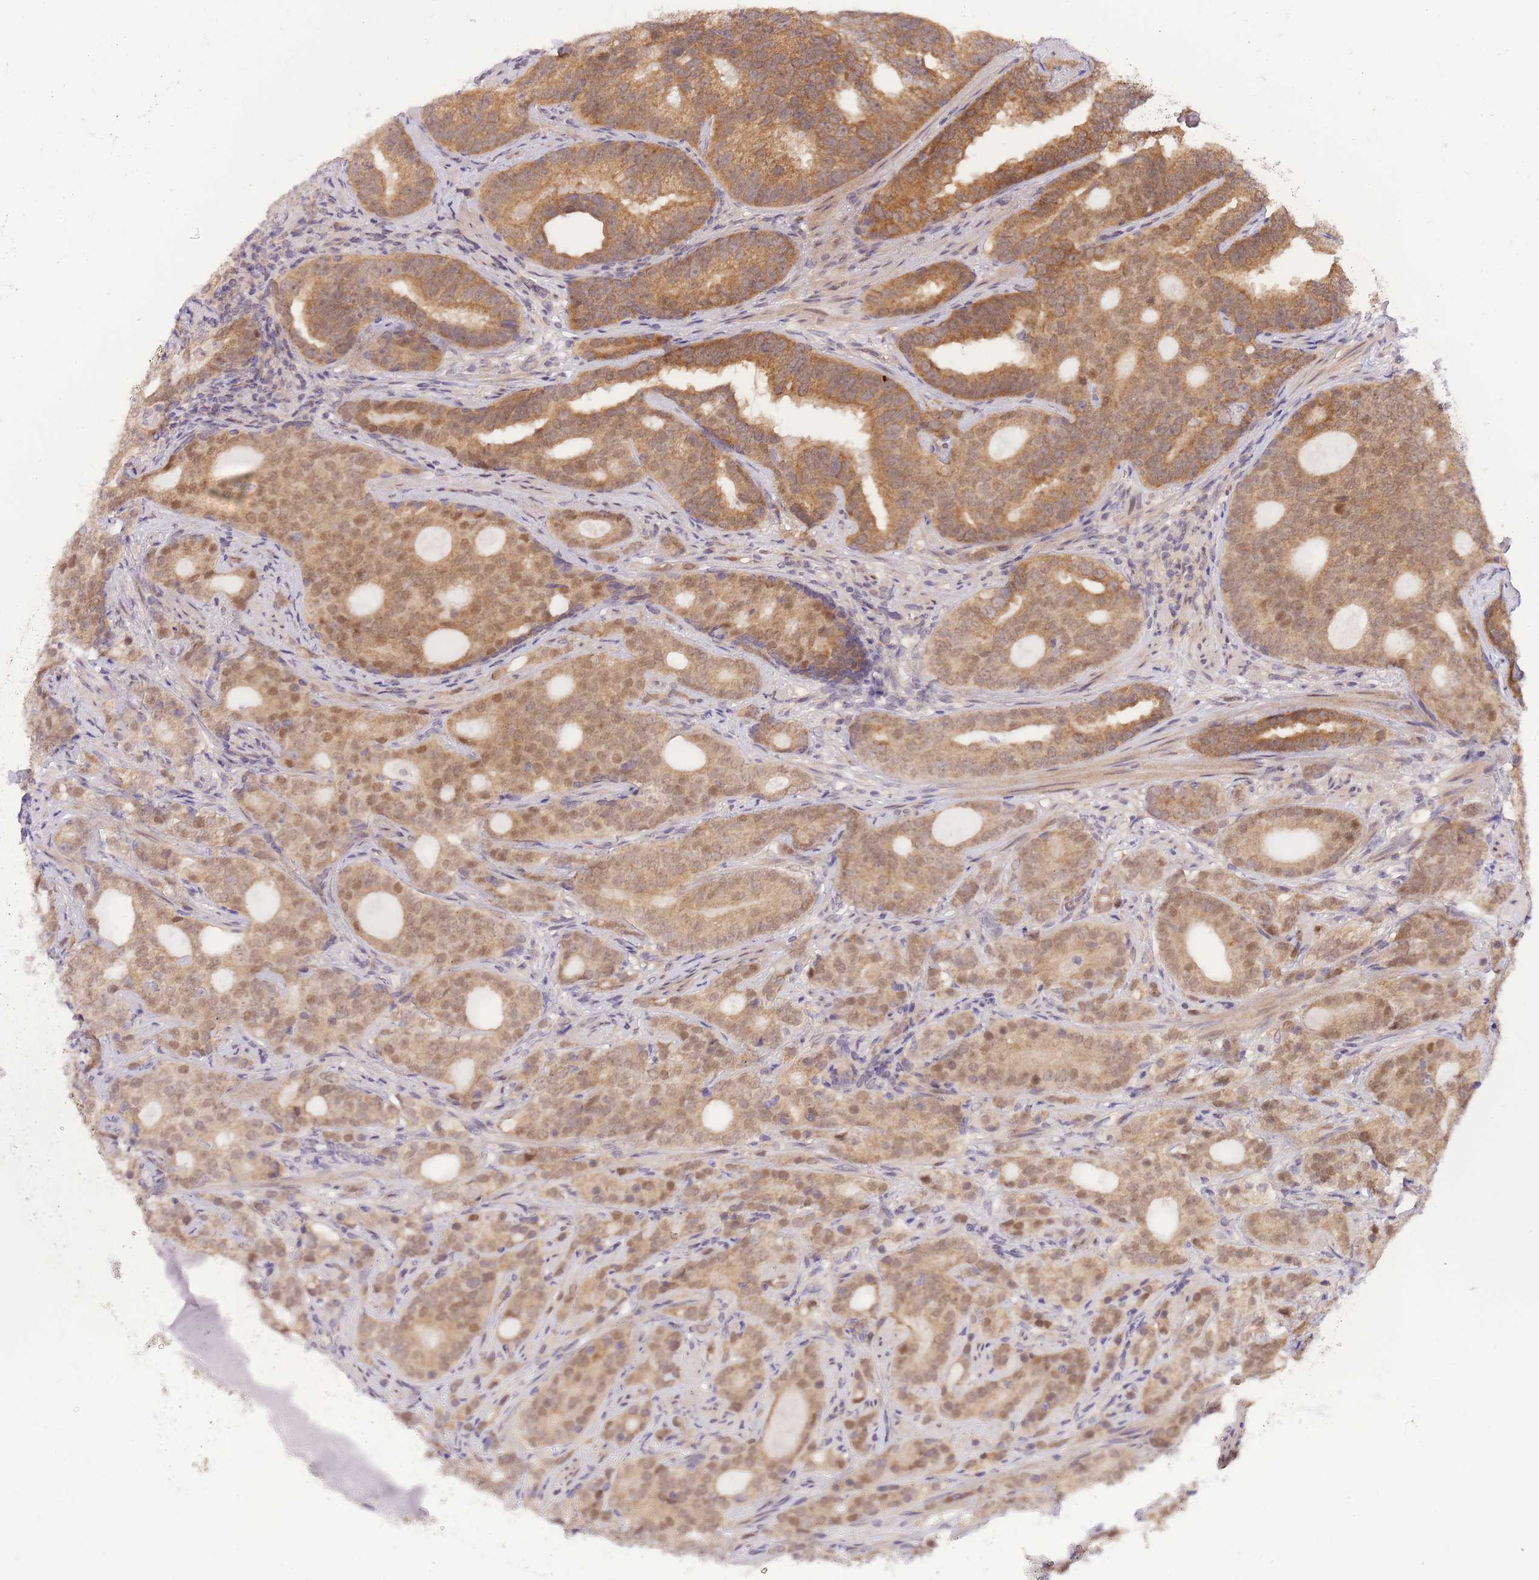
{"staining": {"intensity": "moderate", "quantity": ">75%", "location": "cytoplasmic/membranous,nuclear"}, "tissue": "prostate cancer", "cell_type": "Tumor cells", "image_type": "cancer", "snomed": [{"axis": "morphology", "description": "Adenocarcinoma, High grade"}, {"axis": "topography", "description": "Prostate"}], "caption": "A medium amount of moderate cytoplasmic/membranous and nuclear staining is identified in about >75% of tumor cells in prostate cancer tissue. Immunohistochemistry (ihc) stains the protein of interest in brown and the nuclei are stained blue.", "gene": "MINDY2", "patient": {"sex": "male", "age": 64}}